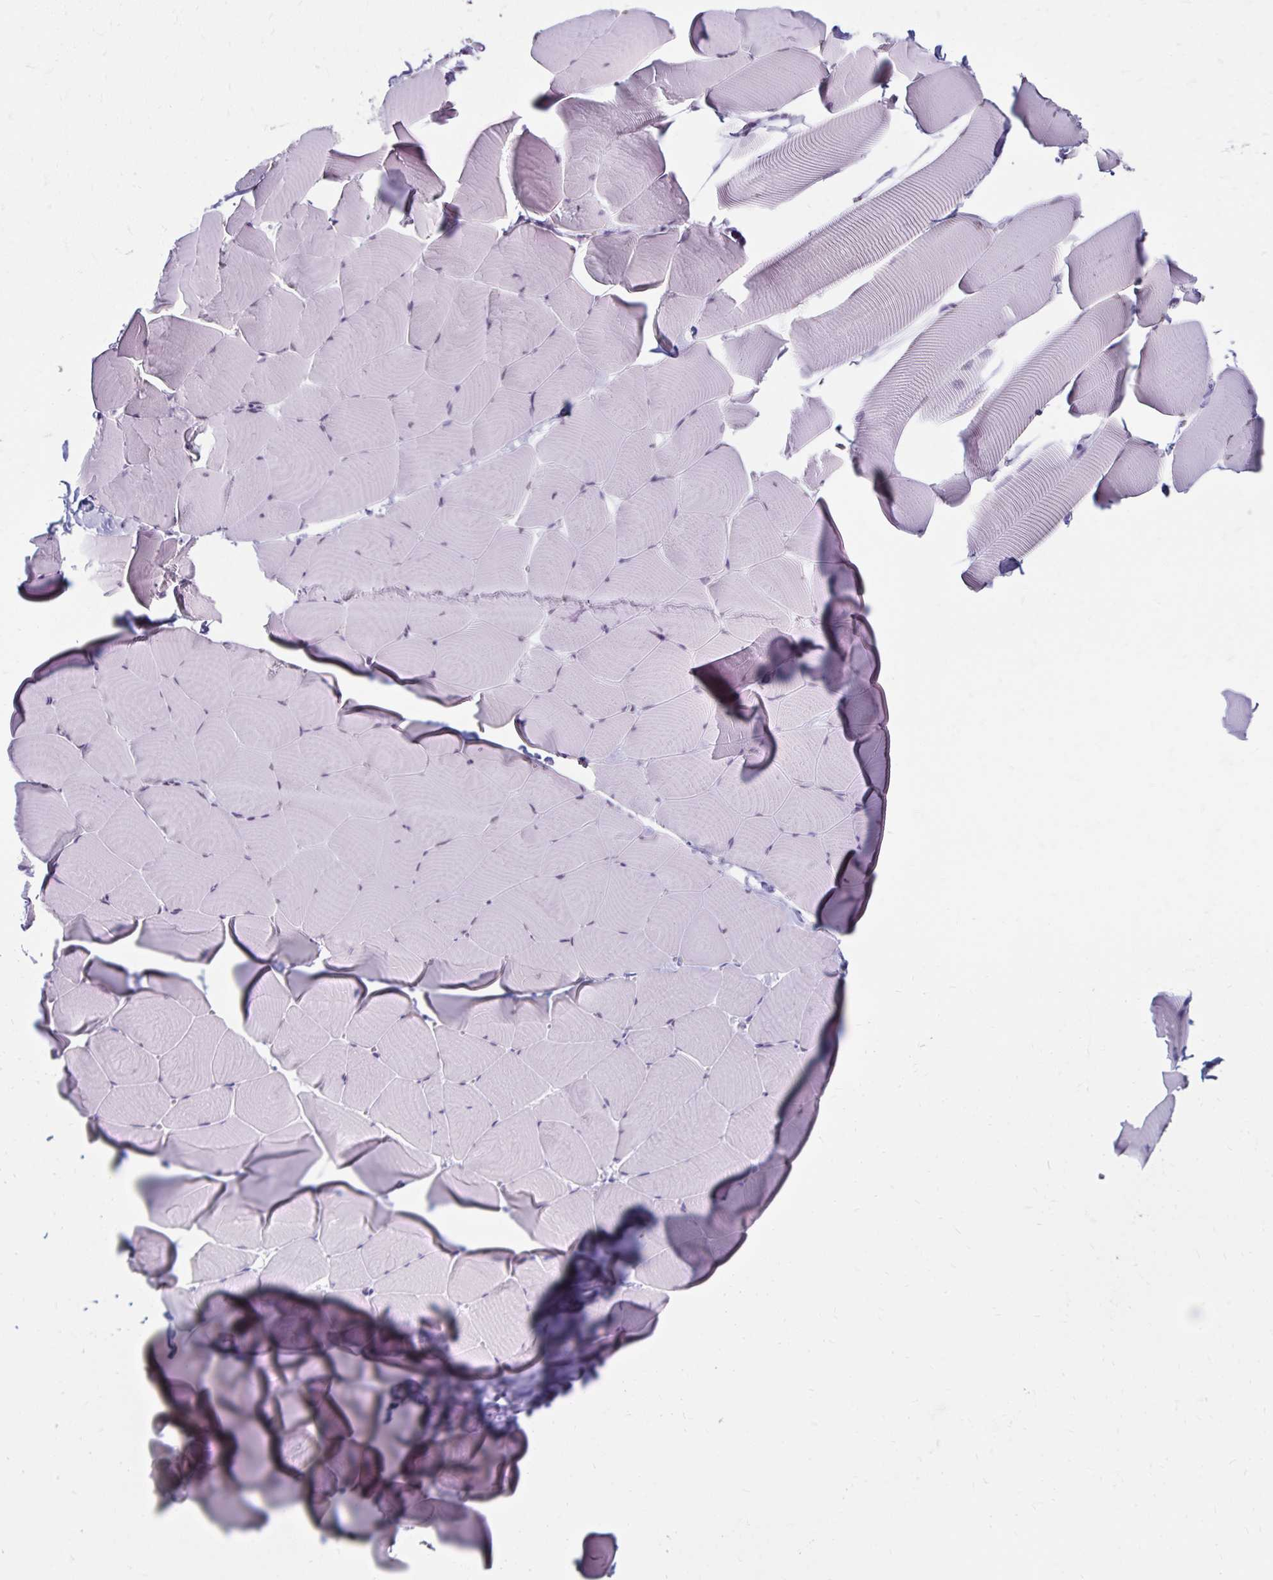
{"staining": {"intensity": "negative", "quantity": "none", "location": "none"}, "tissue": "skeletal muscle", "cell_type": "Myocytes", "image_type": "normal", "snomed": [{"axis": "morphology", "description": "Normal tissue, NOS"}, {"axis": "topography", "description": "Skeletal muscle"}], "caption": "Immunohistochemical staining of unremarkable human skeletal muscle demonstrates no significant expression in myocytes. (IHC, brightfield microscopy, high magnification).", "gene": "TOMM34", "patient": {"sex": "male", "age": 25}}